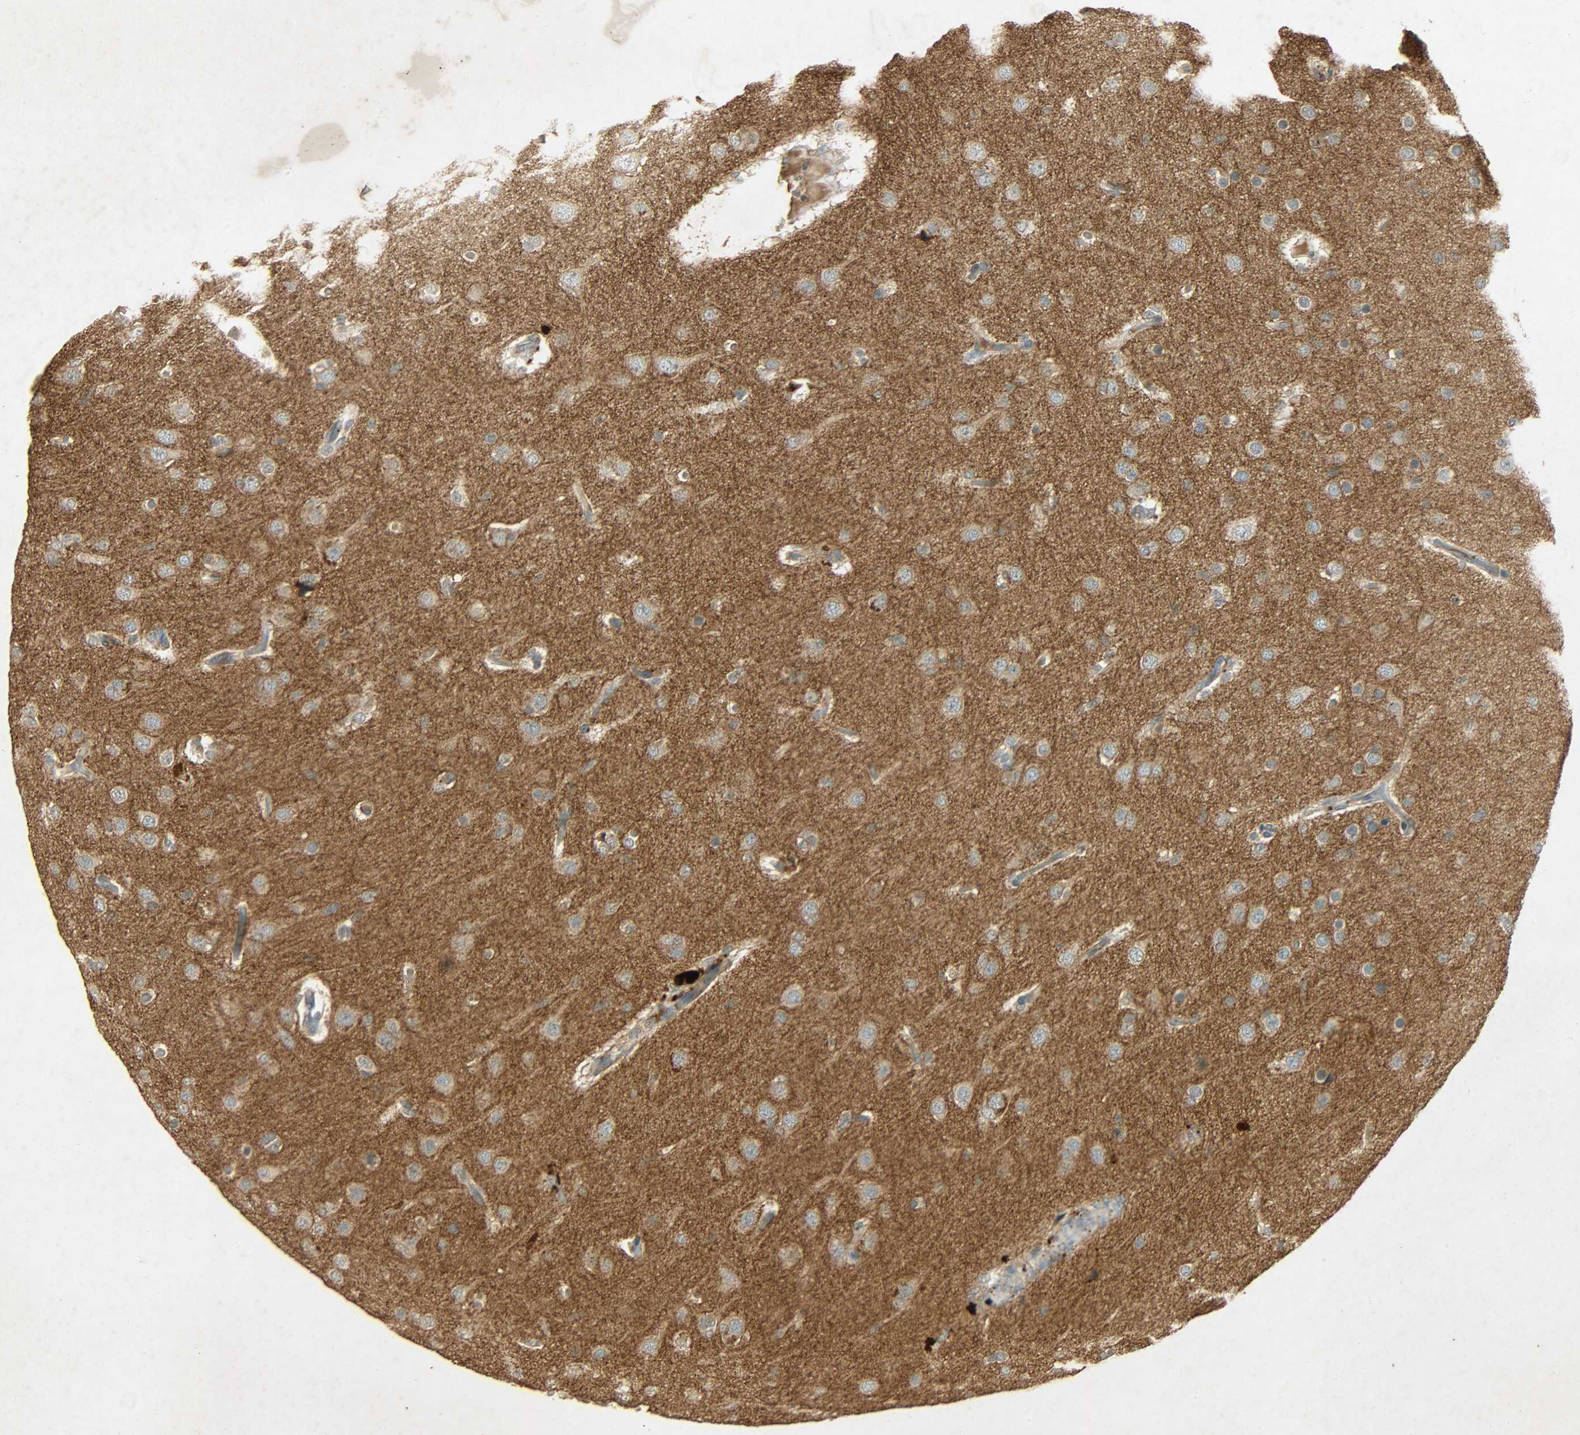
{"staining": {"intensity": "weak", "quantity": ">75%", "location": "cytoplasmic/membranous"}, "tissue": "glioma", "cell_type": "Tumor cells", "image_type": "cancer", "snomed": [{"axis": "morphology", "description": "Glioma, malignant, High grade"}, {"axis": "topography", "description": "Brain"}], "caption": "A low amount of weak cytoplasmic/membranous positivity is present in about >75% of tumor cells in malignant glioma (high-grade) tissue. (Brightfield microscopy of DAB IHC at high magnification).", "gene": "ATP2B1", "patient": {"sex": "male", "age": 33}}